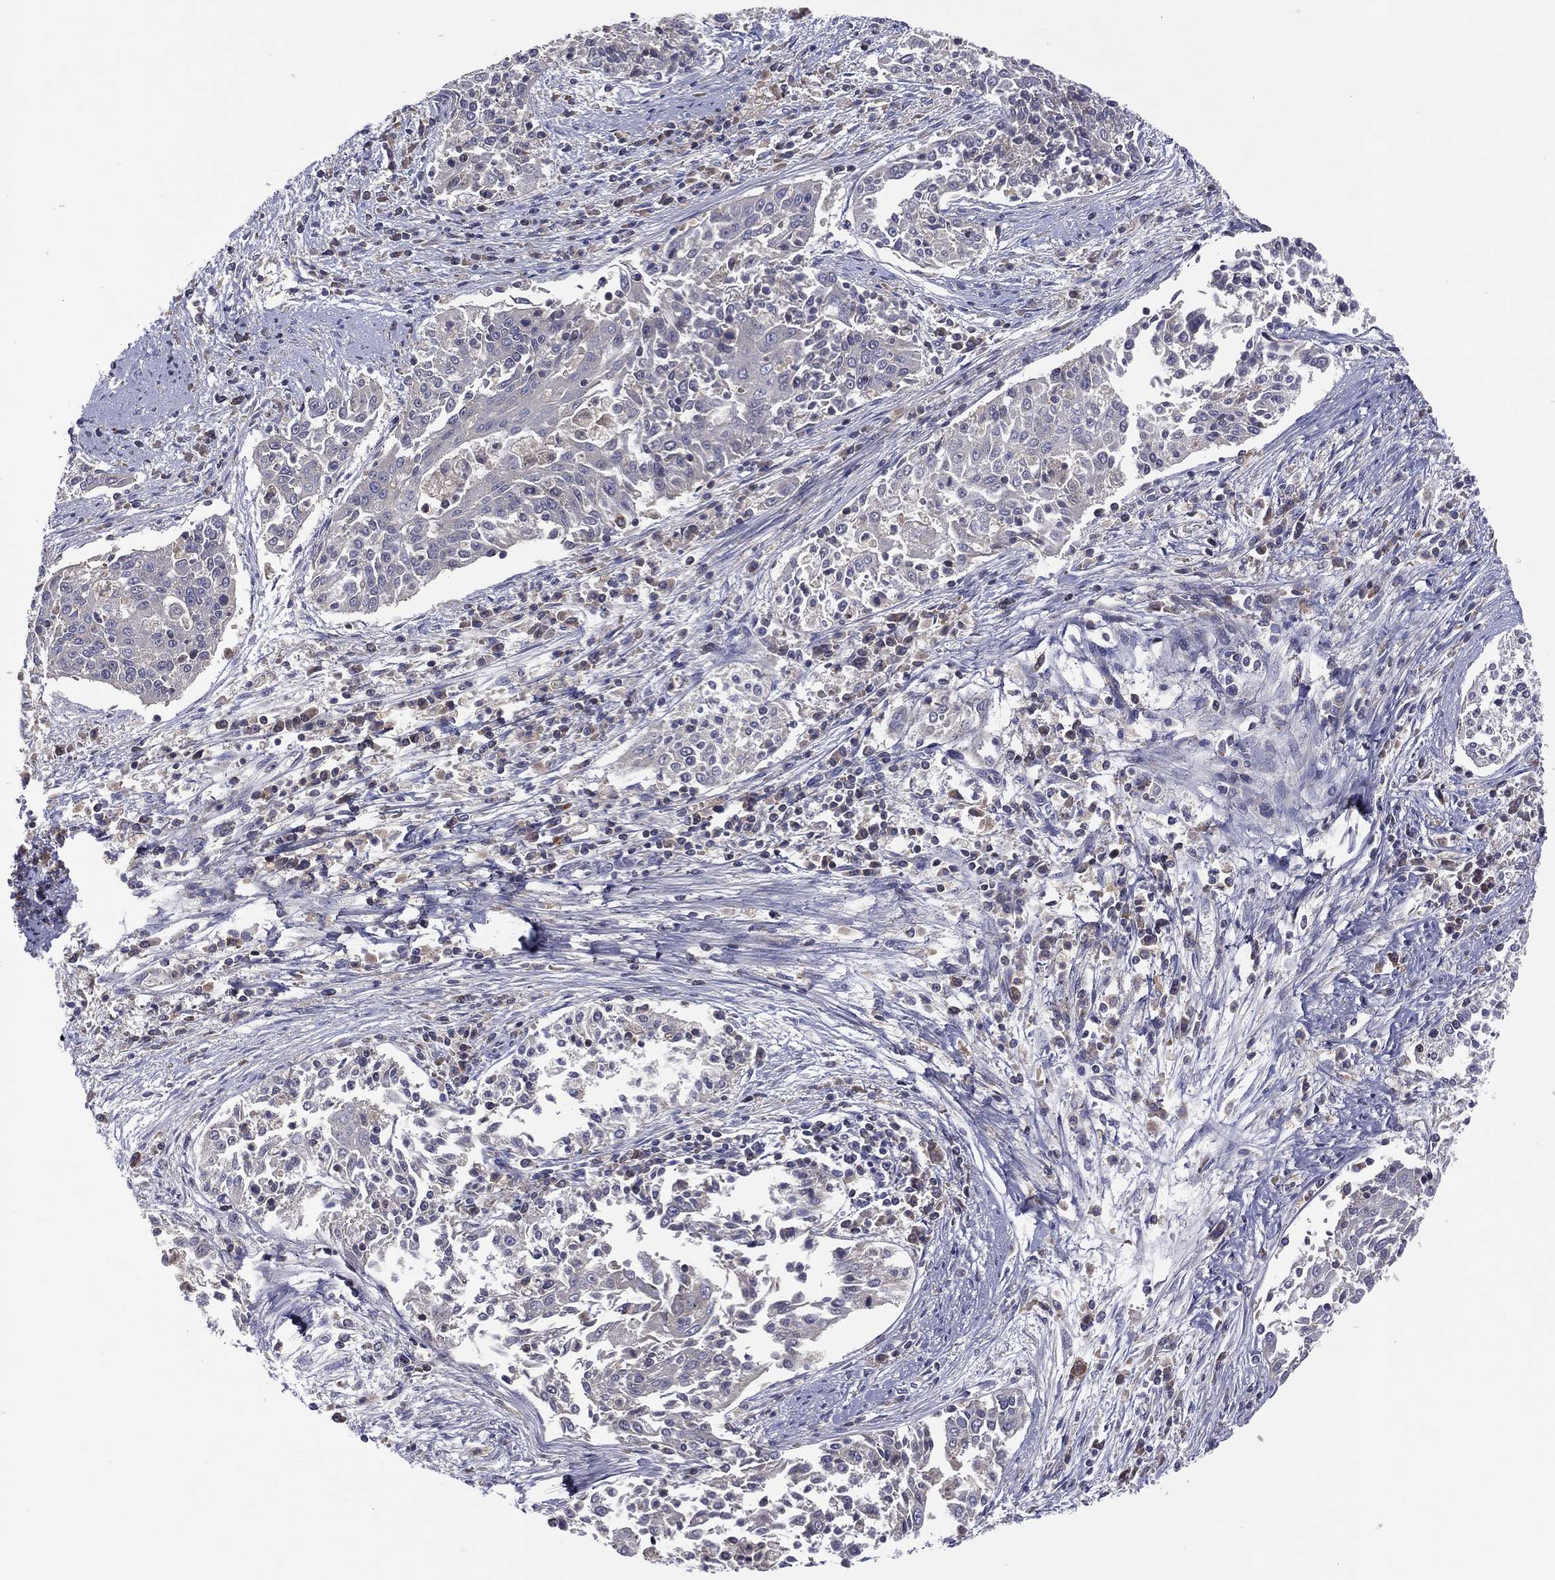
{"staining": {"intensity": "negative", "quantity": "none", "location": "none"}, "tissue": "cervical cancer", "cell_type": "Tumor cells", "image_type": "cancer", "snomed": [{"axis": "morphology", "description": "Squamous cell carcinoma, NOS"}, {"axis": "topography", "description": "Cervix"}], "caption": "This image is of squamous cell carcinoma (cervical) stained with IHC to label a protein in brown with the nuclei are counter-stained blue. There is no expression in tumor cells.", "gene": "STARD3", "patient": {"sex": "female", "age": 41}}